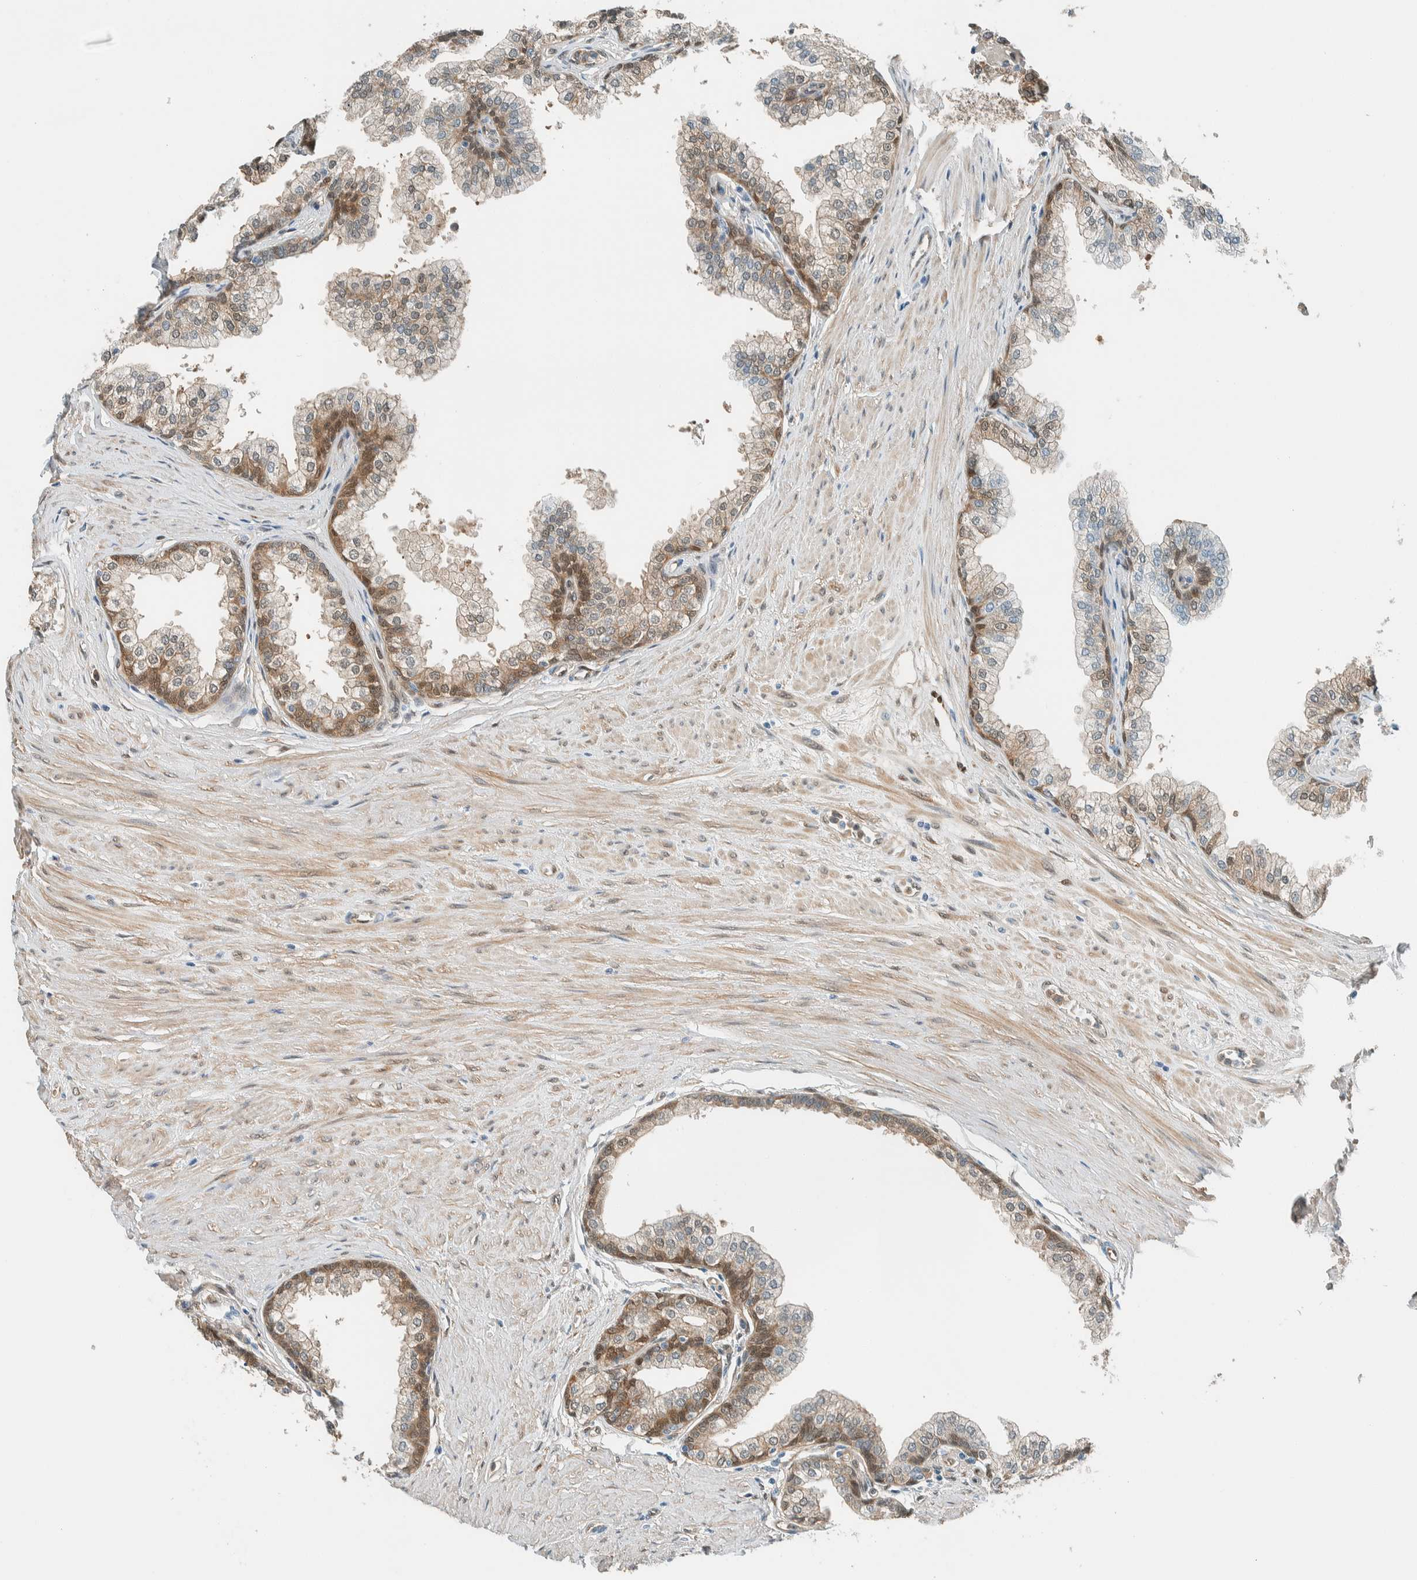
{"staining": {"intensity": "moderate", "quantity": "25%-75%", "location": "cytoplasmic/membranous,nuclear"}, "tissue": "prostate", "cell_type": "Glandular cells", "image_type": "normal", "snomed": [{"axis": "morphology", "description": "Normal tissue, NOS"}, {"axis": "morphology", "description": "Urothelial carcinoma, Low grade"}, {"axis": "topography", "description": "Urinary bladder"}, {"axis": "topography", "description": "Prostate"}], "caption": "Glandular cells display medium levels of moderate cytoplasmic/membranous,nuclear positivity in about 25%-75% of cells in benign prostate. (IHC, brightfield microscopy, high magnification).", "gene": "NXN", "patient": {"sex": "male", "age": 60}}